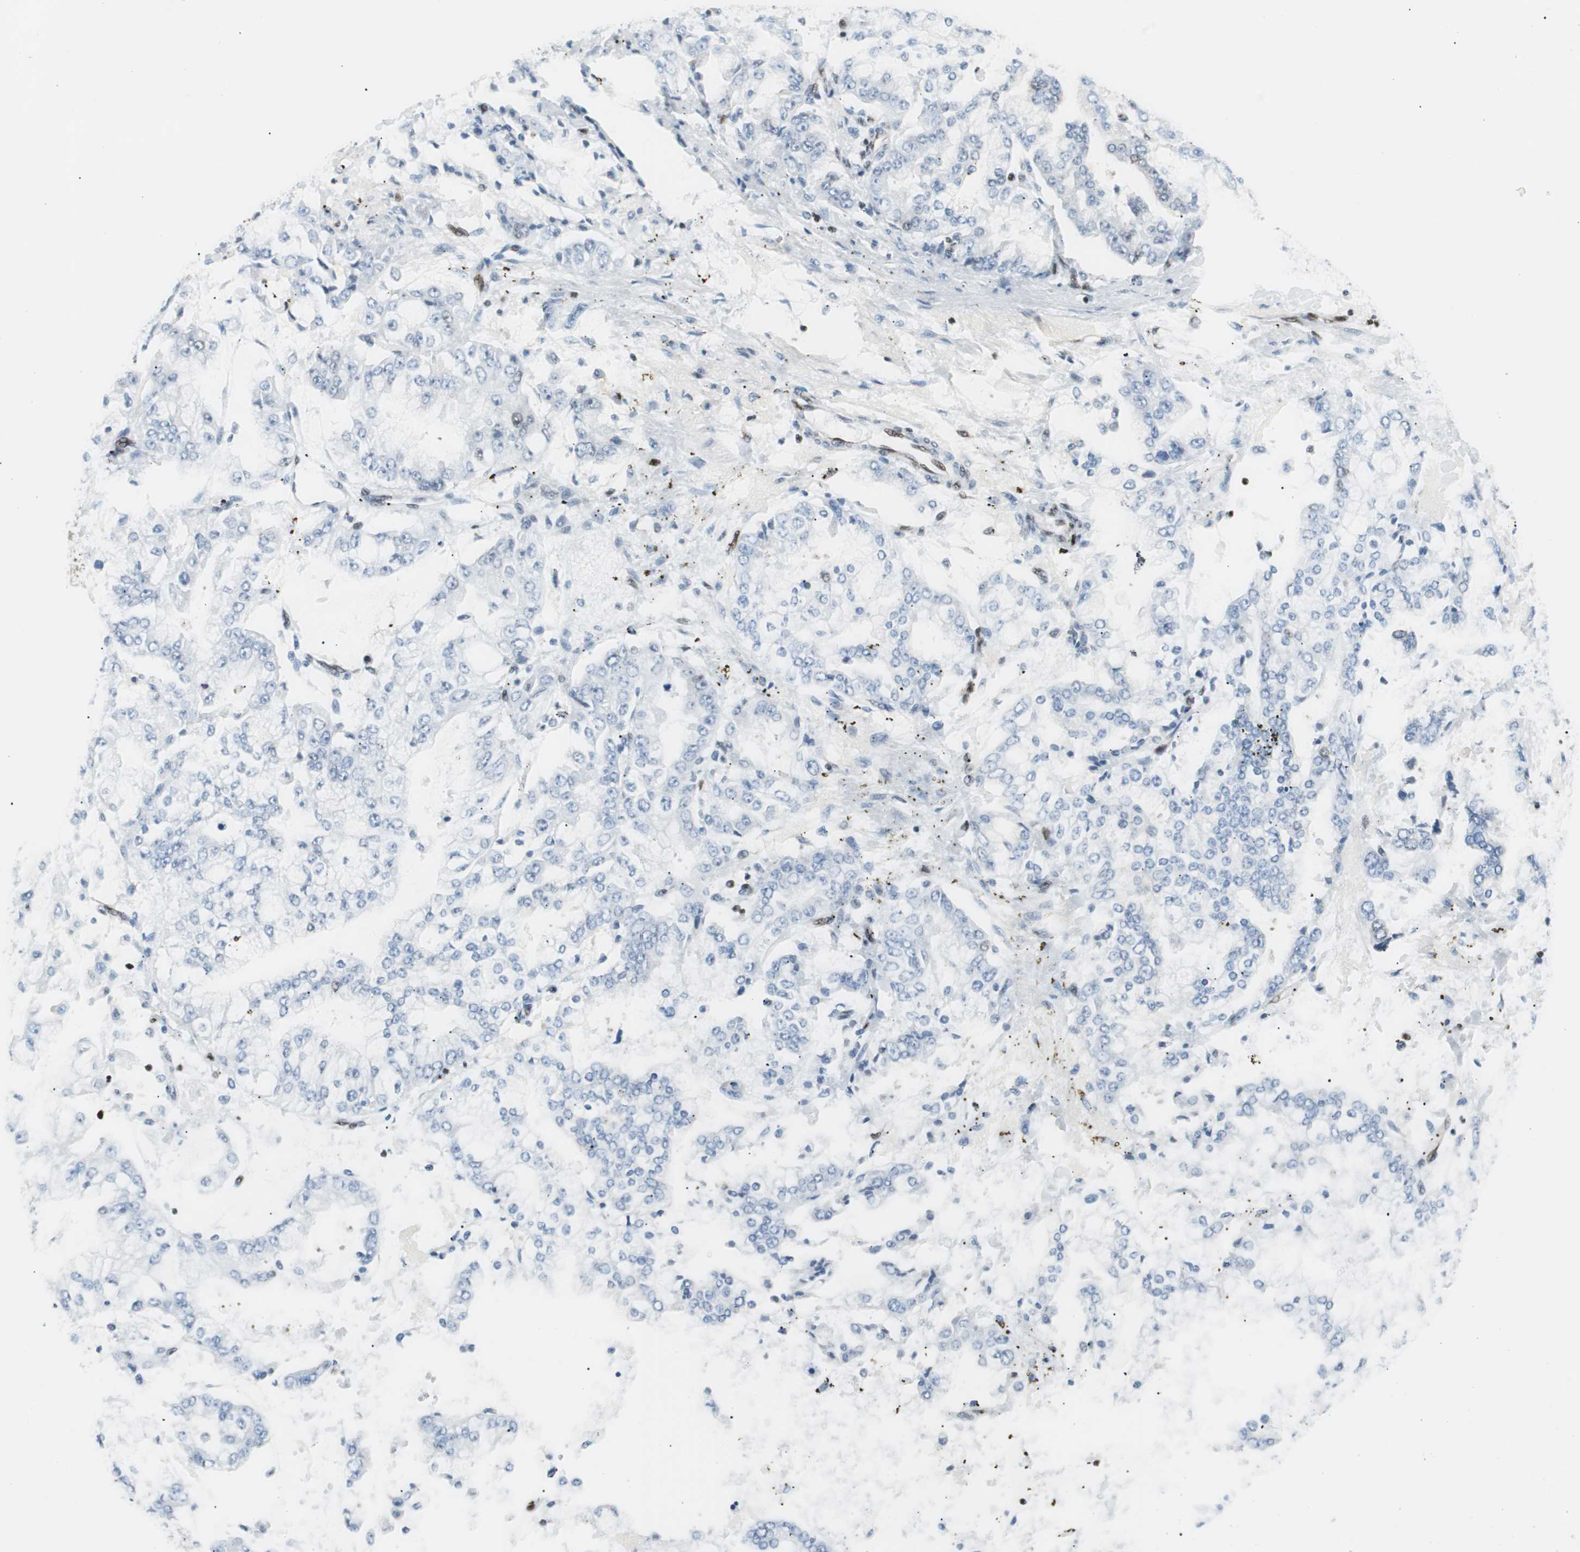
{"staining": {"intensity": "negative", "quantity": "none", "location": "none"}, "tissue": "stomach cancer", "cell_type": "Tumor cells", "image_type": "cancer", "snomed": [{"axis": "morphology", "description": "Adenocarcinoma, NOS"}, {"axis": "topography", "description": "Stomach"}], "caption": "Tumor cells show no significant protein staining in adenocarcinoma (stomach). (DAB (3,3'-diaminobenzidine) immunohistochemistry (IHC), high magnification).", "gene": "EWSR1", "patient": {"sex": "male", "age": 76}}